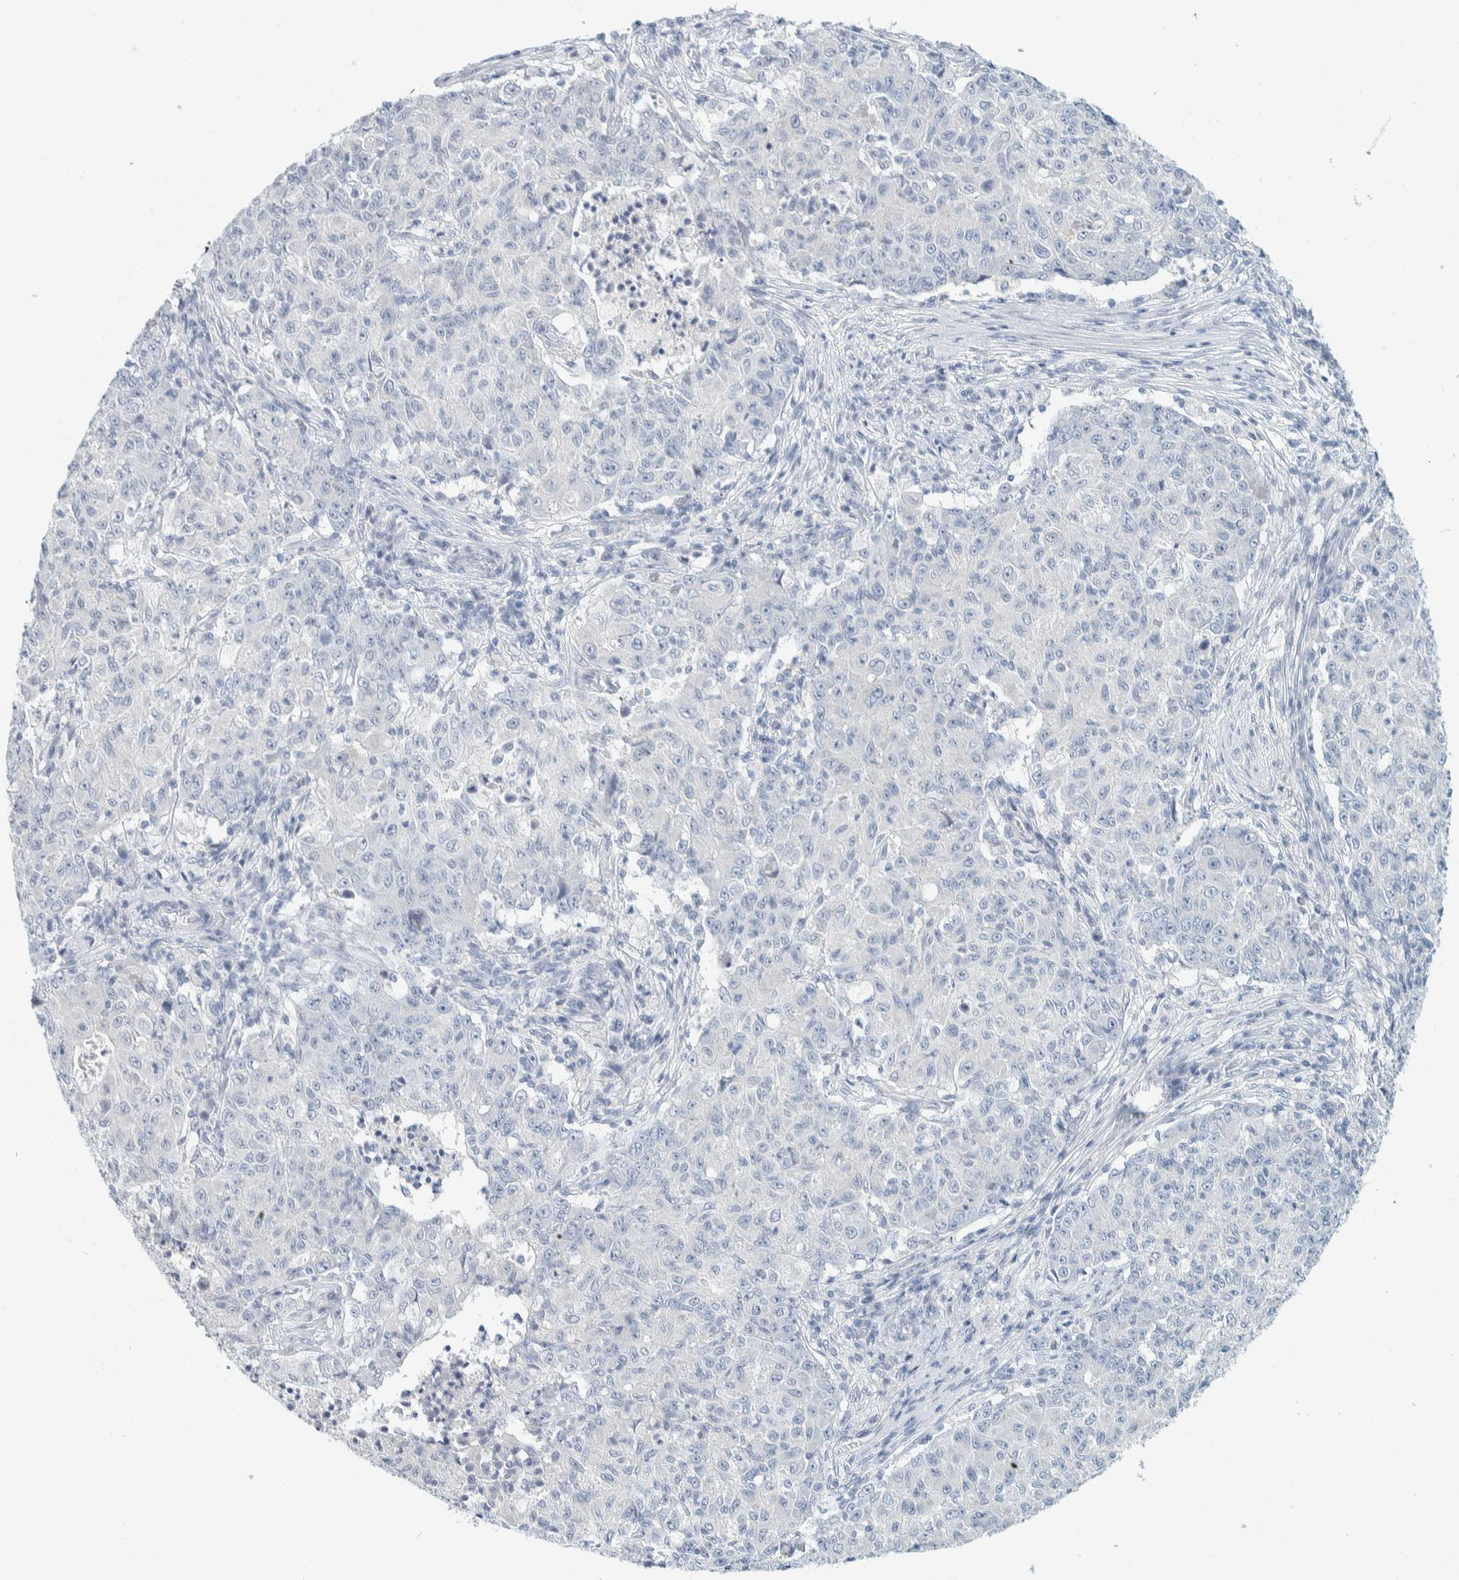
{"staining": {"intensity": "negative", "quantity": "none", "location": "none"}, "tissue": "ovarian cancer", "cell_type": "Tumor cells", "image_type": "cancer", "snomed": [{"axis": "morphology", "description": "Carcinoma, endometroid"}, {"axis": "topography", "description": "Ovary"}], "caption": "Tumor cells show no significant protein positivity in endometroid carcinoma (ovarian).", "gene": "ALOX12B", "patient": {"sex": "female", "age": 42}}